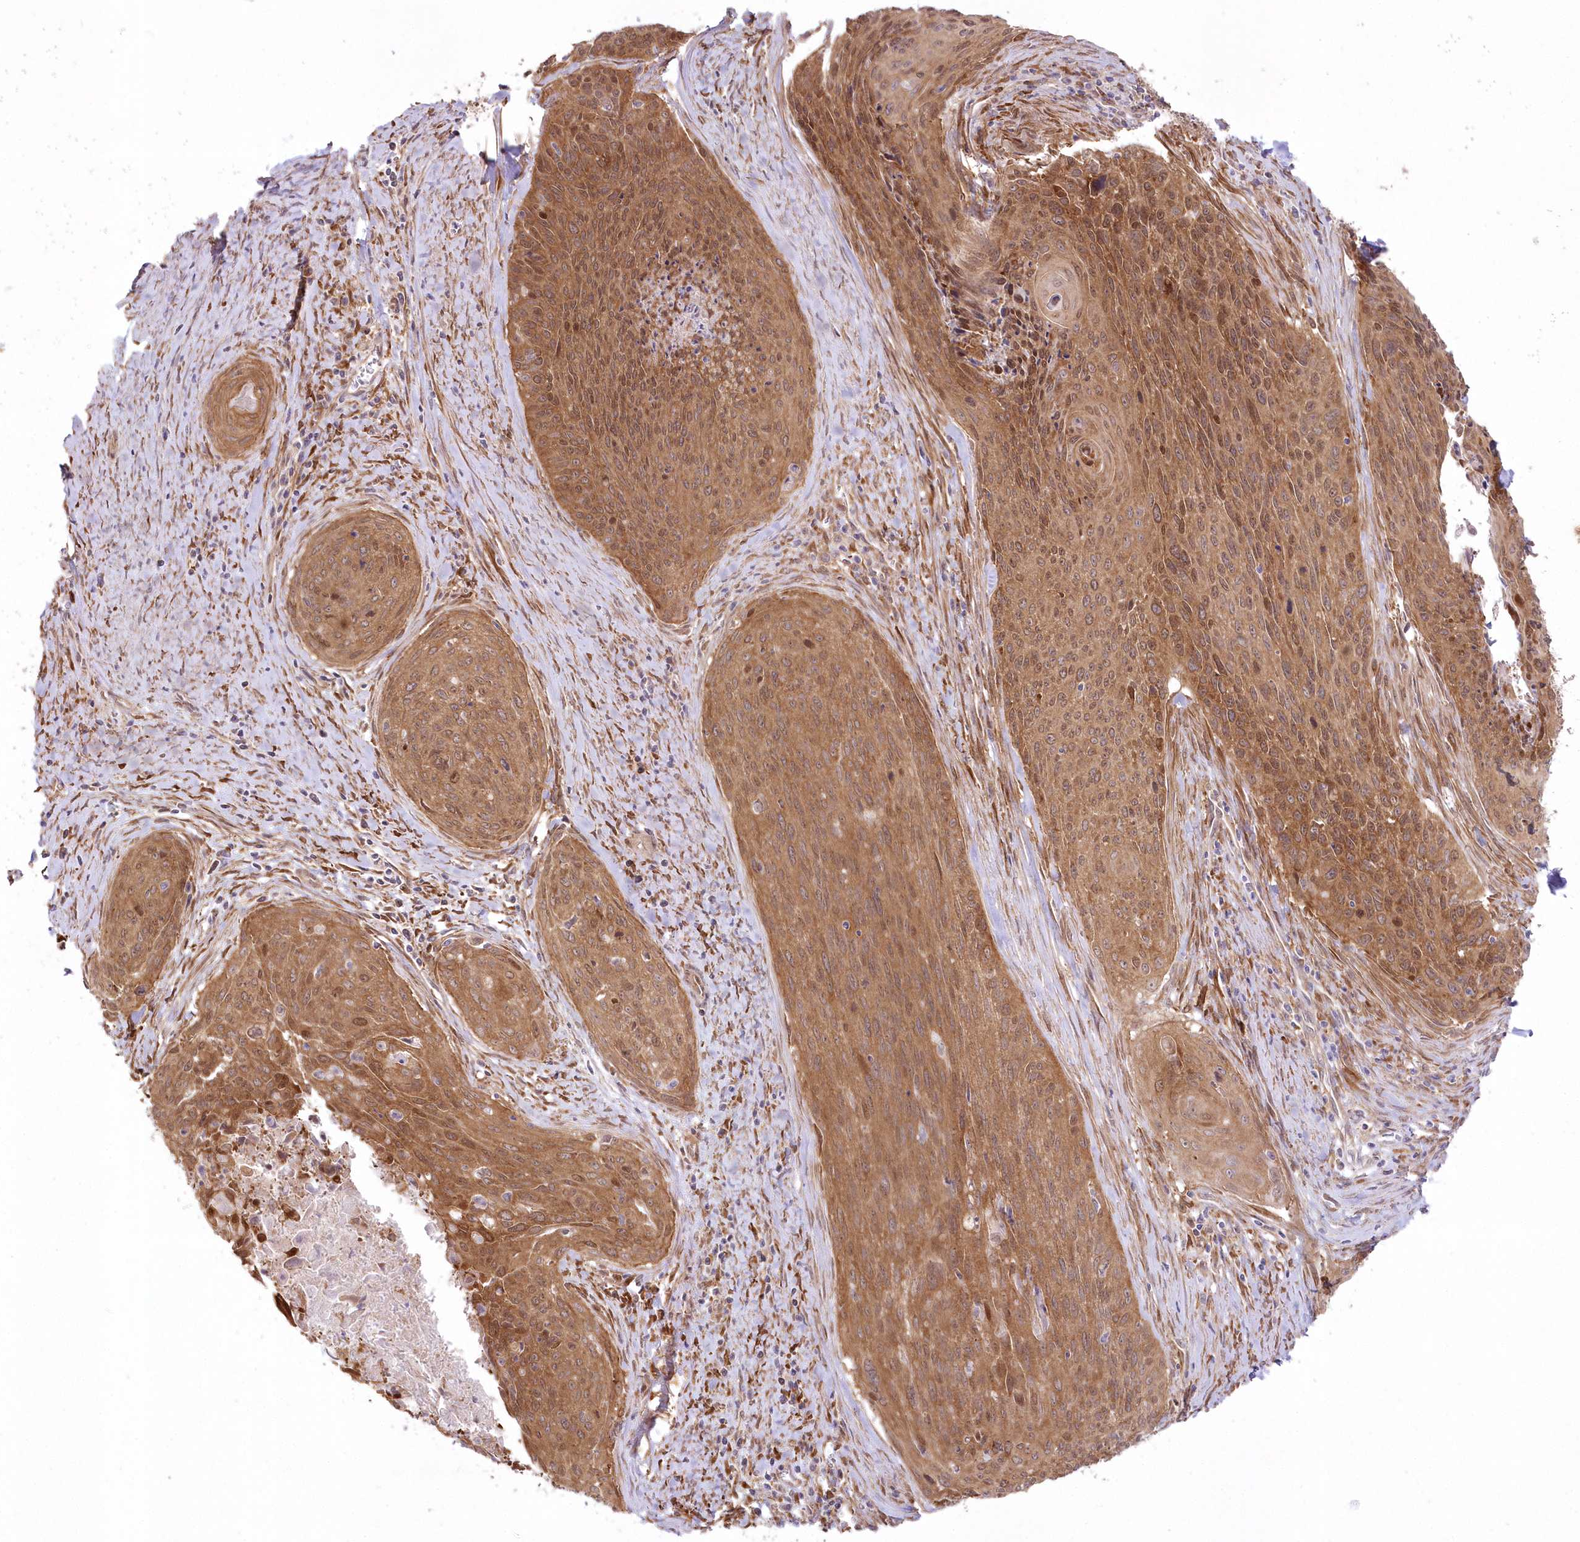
{"staining": {"intensity": "moderate", "quantity": ">75%", "location": "cytoplasmic/membranous"}, "tissue": "cervical cancer", "cell_type": "Tumor cells", "image_type": "cancer", "snomed": [{"axis": "morphology", "description": "Squamous cell carcinoma, NOS"}, {"axis": "topography", "description": "Cervix"}], "caption": "Cervical squamous cell carcinoma was stained to show a protein in brown. There is medium levels of moderate cytoplasmic/membranous expression in approximately >75% of tumor cells.", "gene": "SH3PXD2B", "patient": {"sex": "female", "age": 55}}